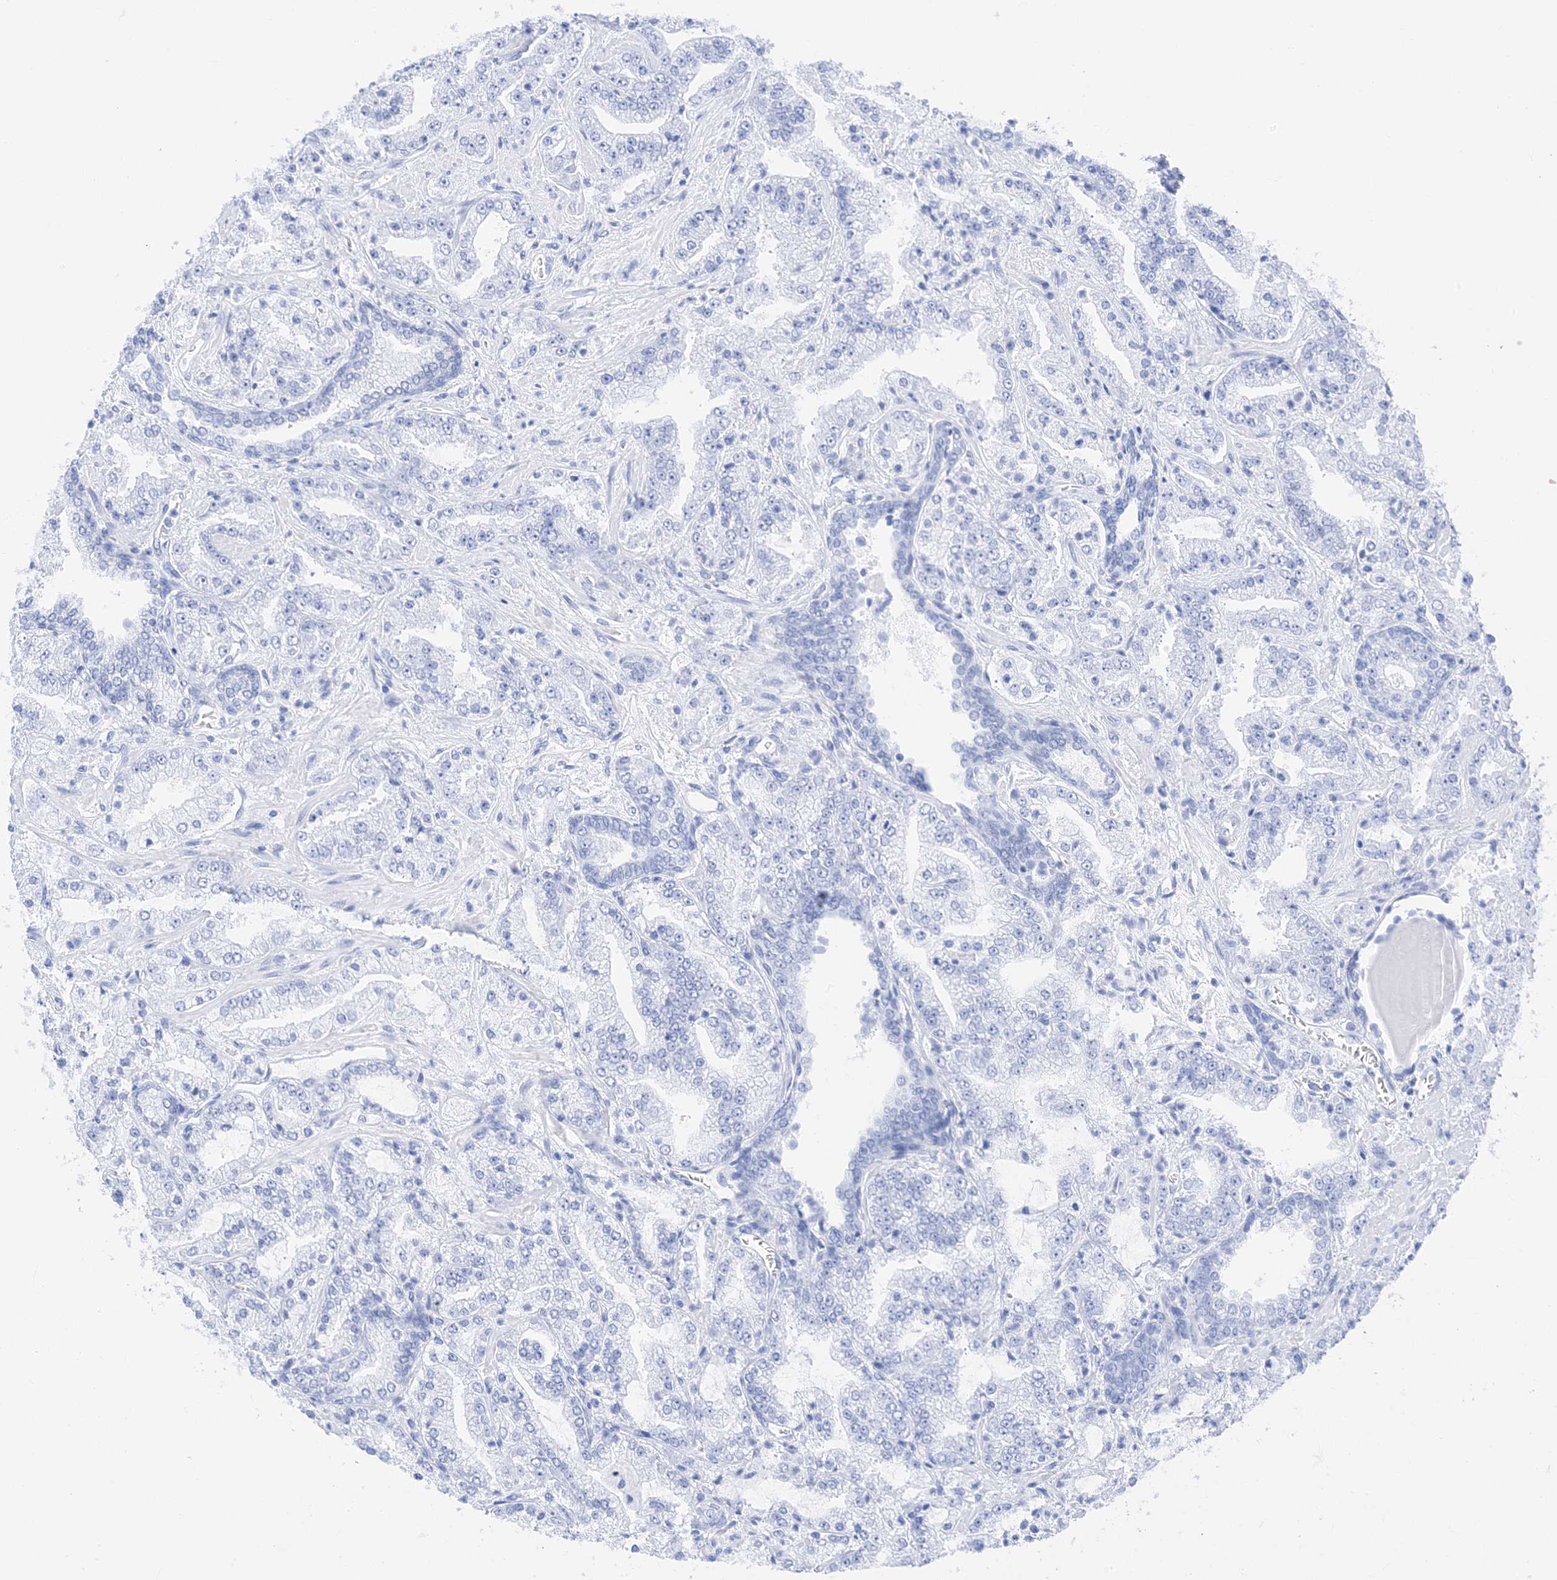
{"staining": {"intensity": "negative", "quantity": "none", "location": "none"}, "tissue": "prostate cancer", "cell_type": "Tumor cells", "image_type": "cancer", "snomed": [{"axis": "morphology", "description": "Adenocarcinoma, High grade"}, {"axis": "topography", "description": "Prostate"}], "caption": "The immunohistochemistry histopathology image has no significant expression in tumor cells of prostate adenocarcinoma (high-grade) tissue.", "gene": "MUC17", "patient": {"sex": "male", "age": 64}}